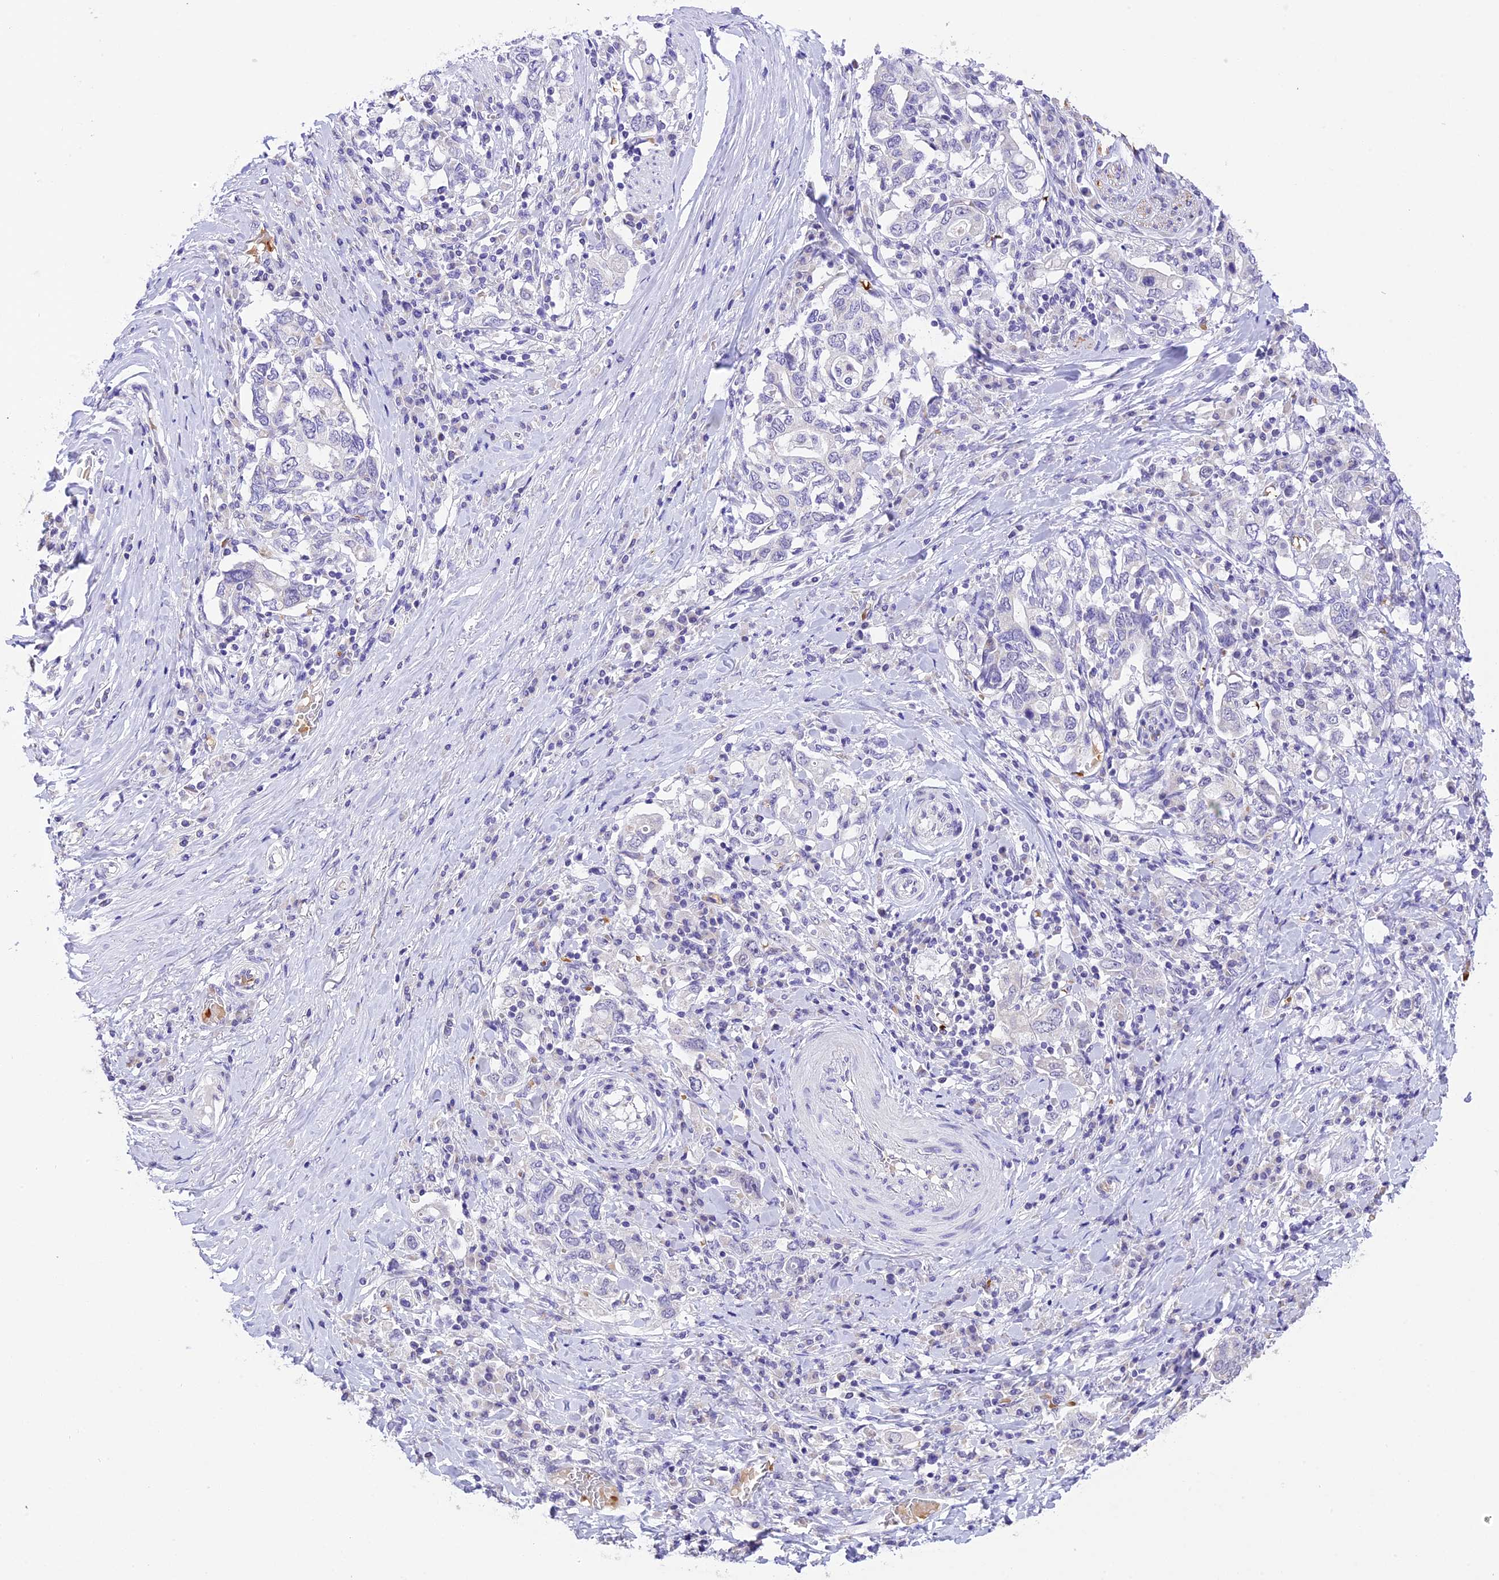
{"staining": {"intensity": "negative", "quantity": "none", "location": "none"}, "tissue": "stomach cancer", "cell_type": "Tumor cells", "image_type": "cancer", "snomed": [{"axis": "morphology", "description": "Adenocarcinoma, NOS"}, {"axis": "topography", "description": "Stomach, upper"}, {"axis": "topography", "description": "Stomach"}], "caption": "A histopathology image of human adenocarcinoma (stomach) is negative for staining in tumor cells.", "gene": "AHSP", "patient": {"sex": "male", "age": 62}}